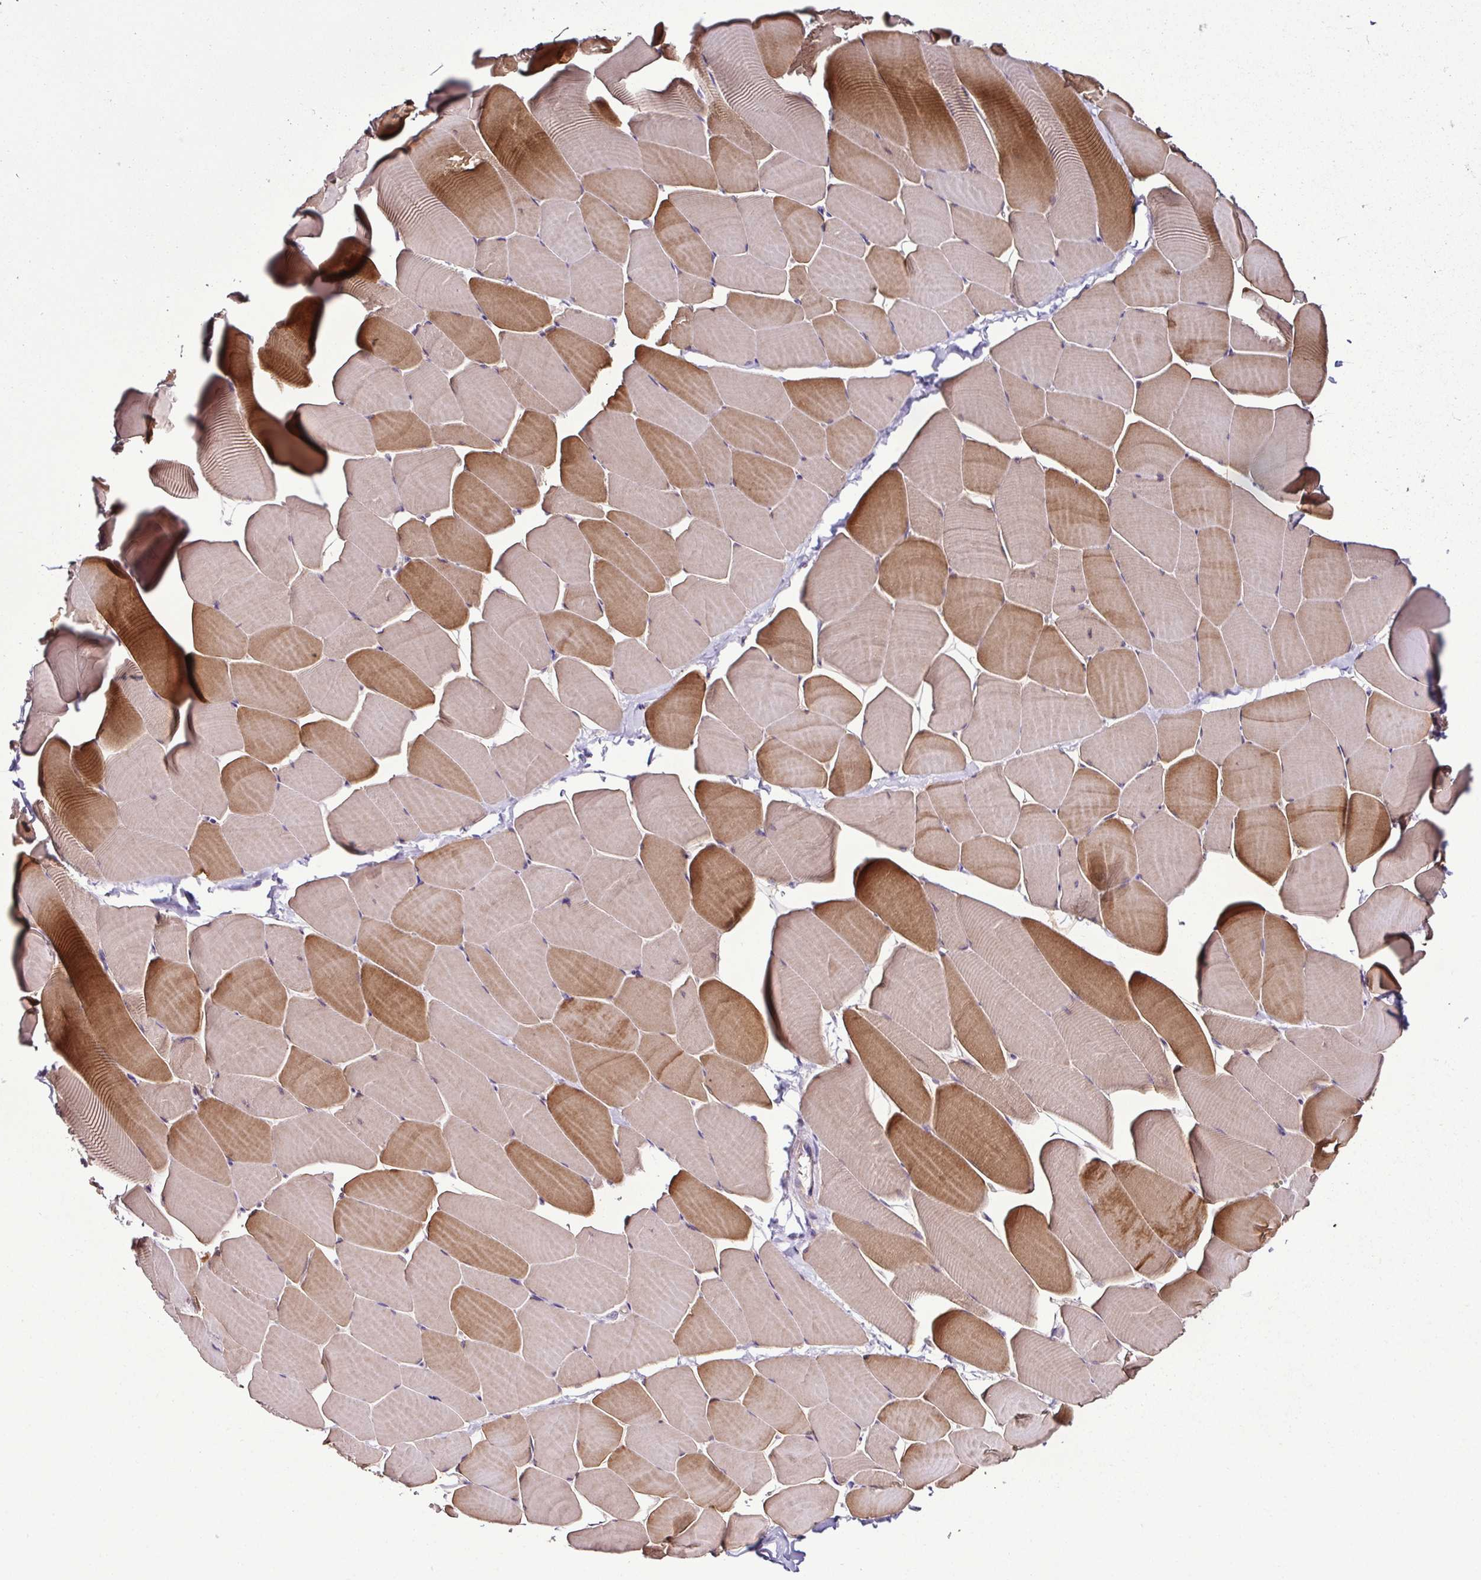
{"staining": {"intensity": "moderate", "quantity": "25%-75%", "location": "cytoplasmic/membranous"}, "tissue": "skeletal muscle", "cell_type": "Myocytes", "image_type": "normal", "snomed": [{"axis": "morphology", "description": "Normal tissue, NOS"}, {"axis": "topography", "description": "Skeletal muscle"}], "caption": "Immunohistochemical staining of normal human skeletal muscle shows 25%-75% levels of moderate cytoplasmic/membranous protein positivity in approximately 25%-75% of myocytes.", "gene": "LMOD2", "patient": {"sex": "male", "age": 25}}